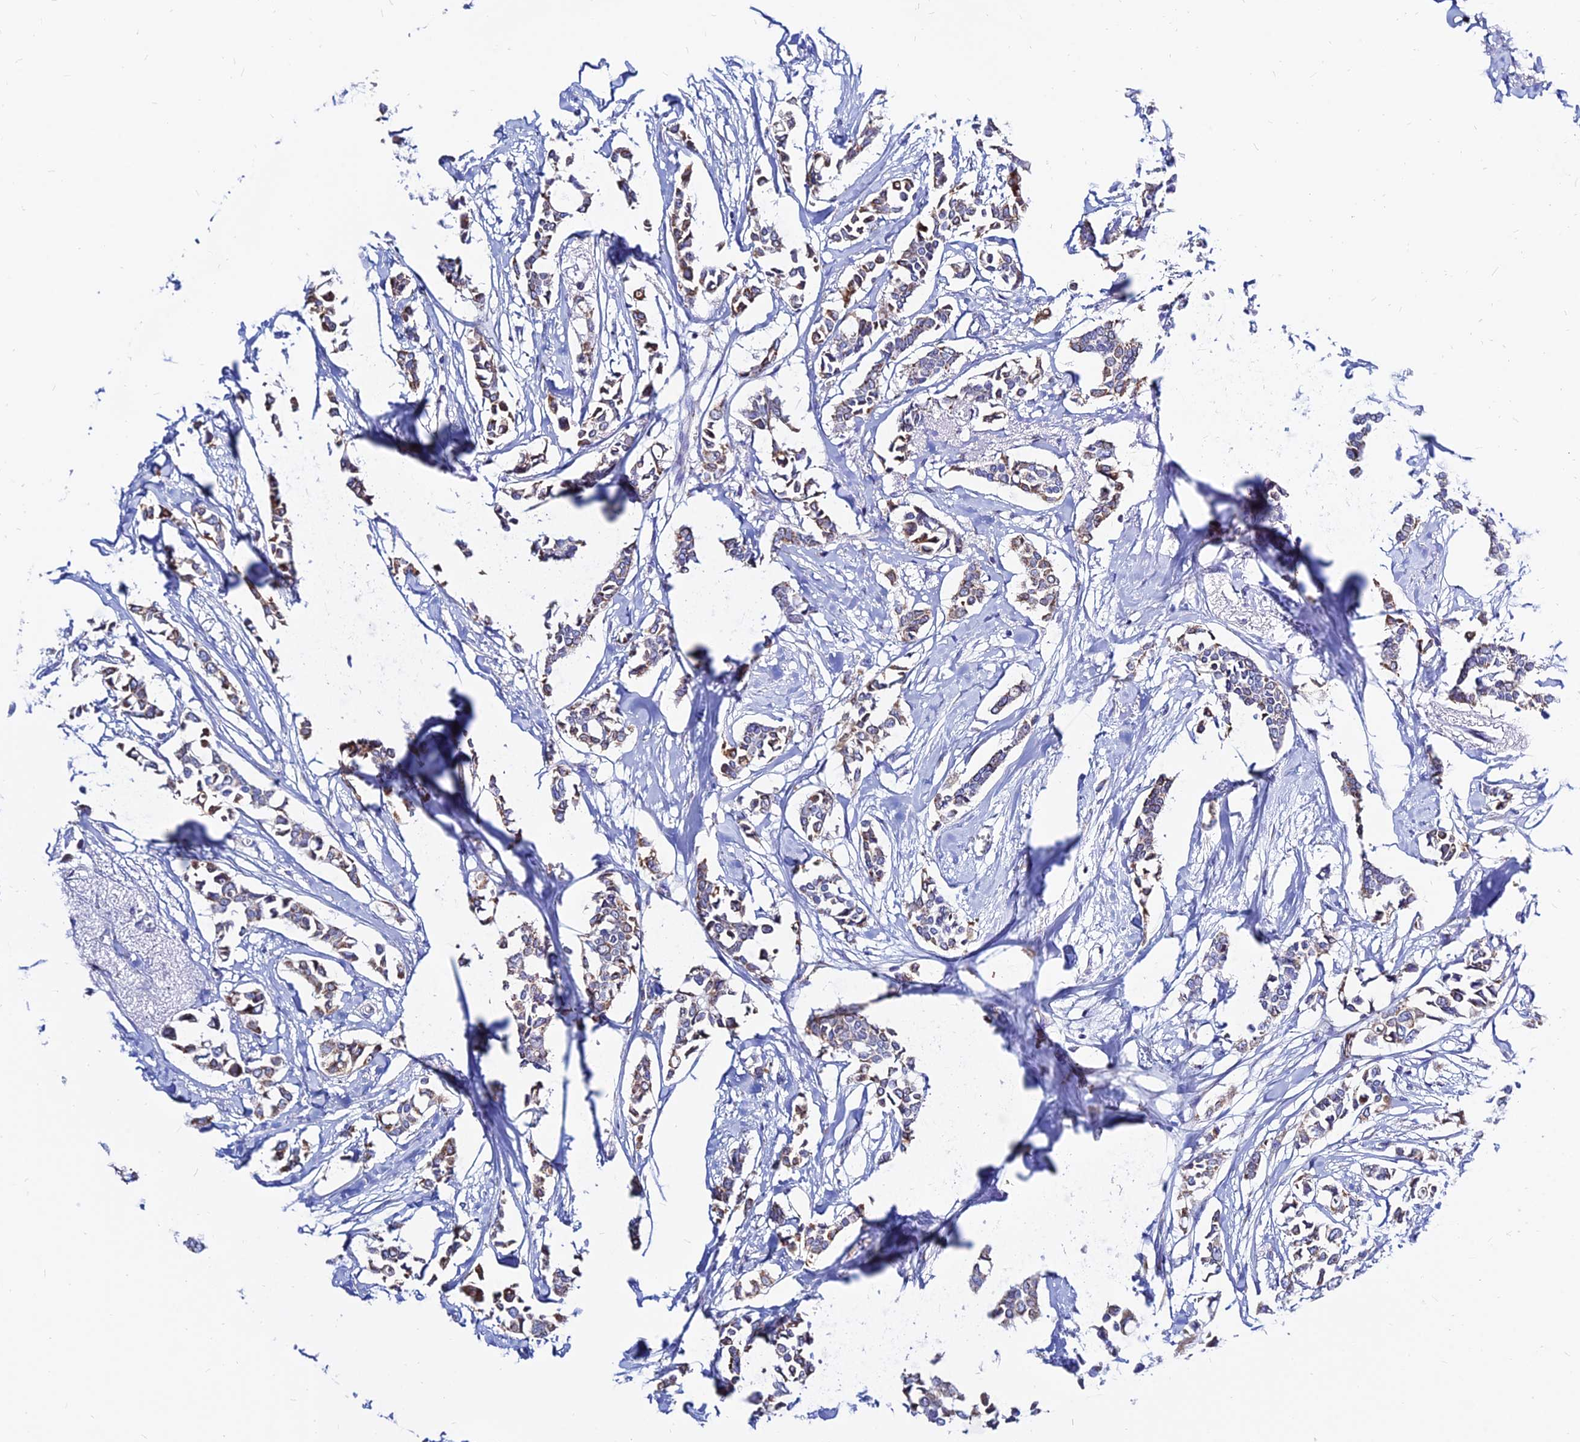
{"staining": {"intensity": "moderate", "quantity": "25%-75%", "location": "cytoplasmic/membranous"}, "tissue": "breast cancer", "cell_type": "Tumor cells", "image_type": "cancer", "snomed": [{"axis": "morphology", "description": "Duct carcinoma"}, {"axis": "topography", "description": "Breast"}], "caption": "Immunohistochemical staining of human intraductal carcinoma (breast) displays moderate cytoplasmic/membranous protein staining in approximately 25%-75% of tumor cells.", "gene": "MGST1", "patient": {"sex": "female", "age": 41}}